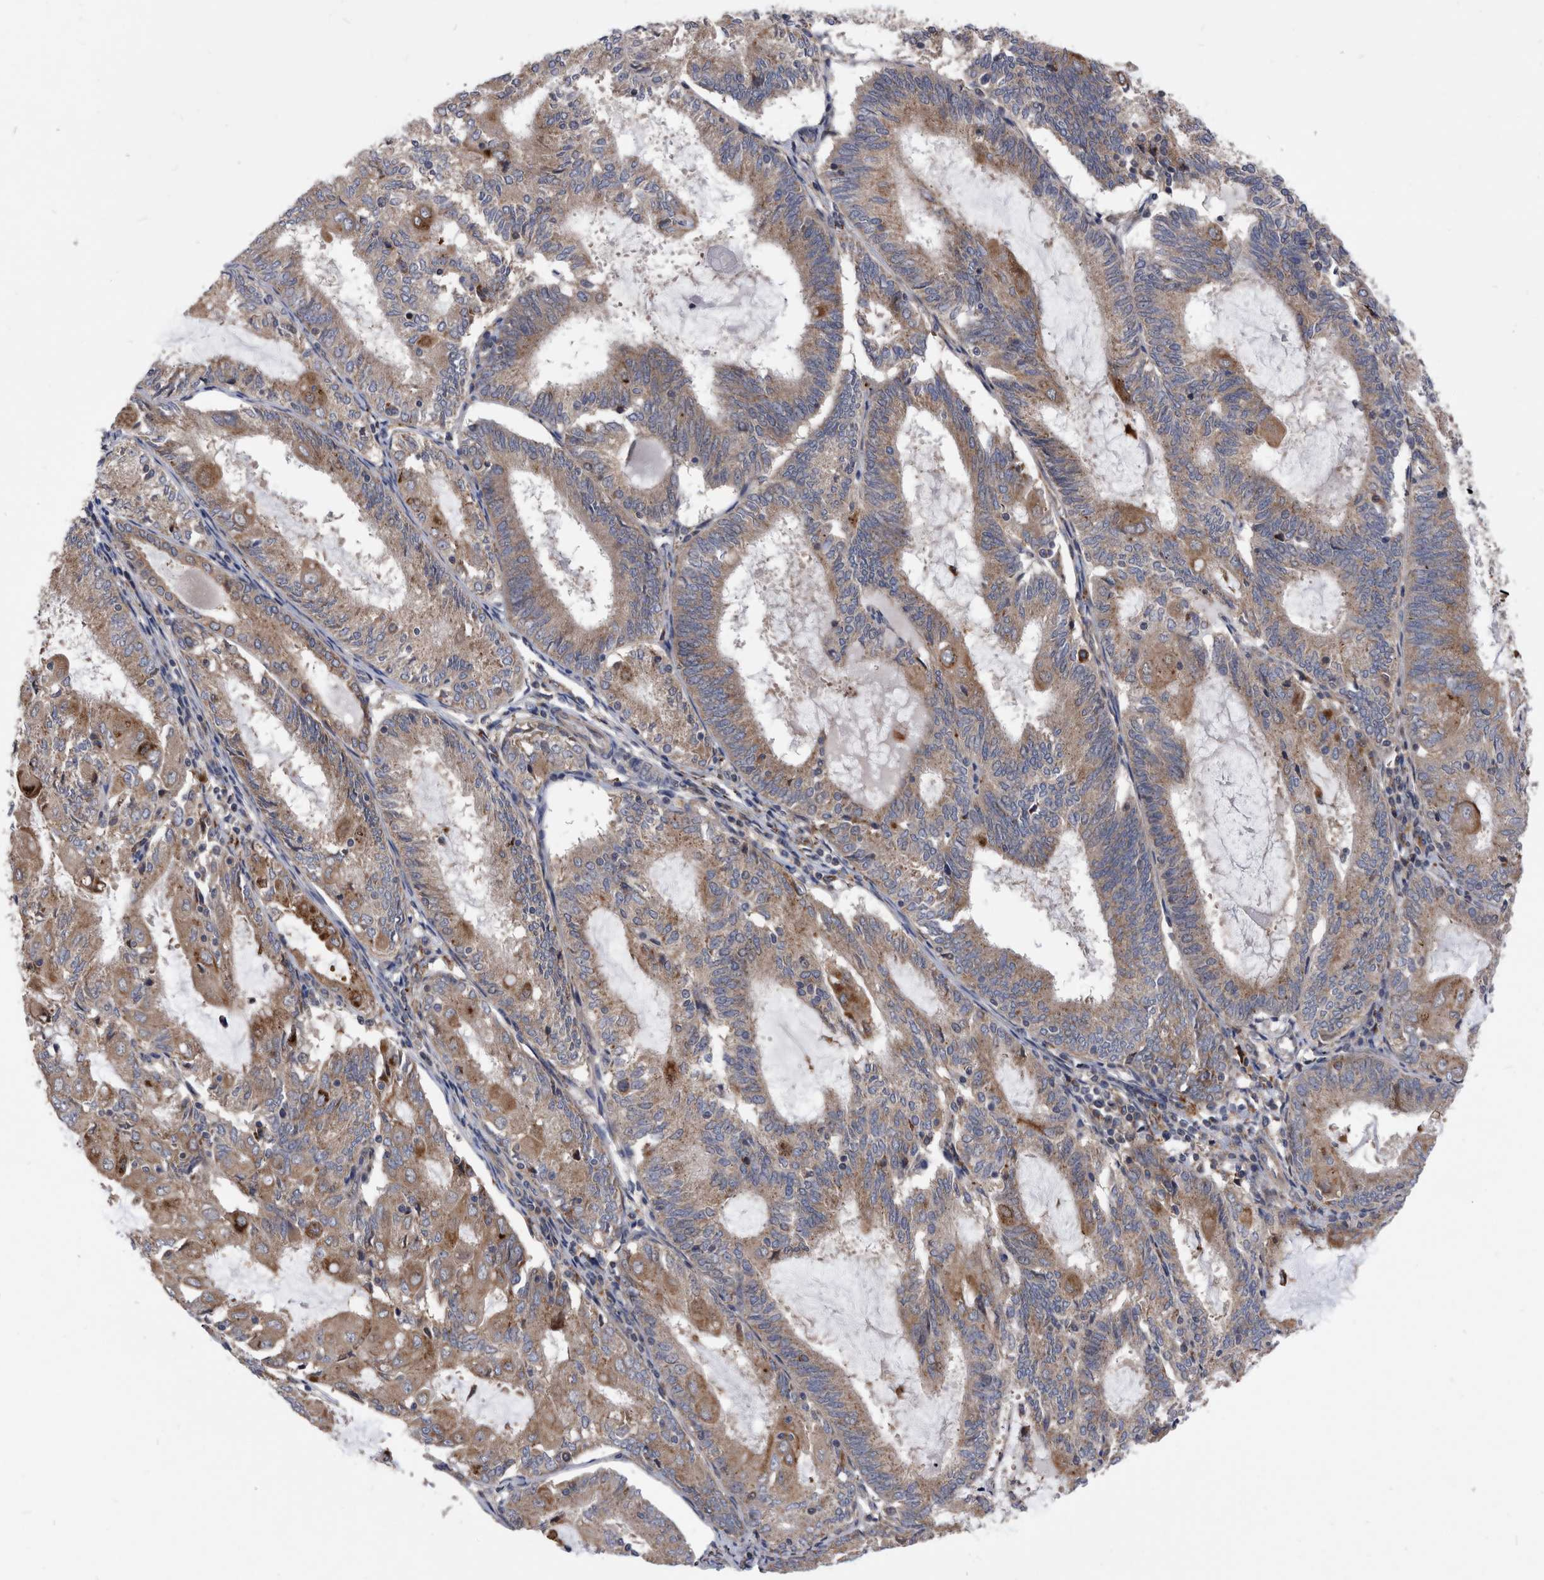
{"staining": {"intensity": "moderate", "quantity": ">75%", "location": "cytoplasmic/membranous"}, "tissue": "endometrial cancer", "cell_type": "Tumor cells", "image_type": "cancer", "snomed": [{"axis": "morphology", "description": "Adenocarcinoma, NOS"}, {"axis": "topography", "description": "Endometrium"}], "caption": "Protein expression by immunohistochemistry displays moderate cytoplasmic/membranous positivity in approximately >75% of tumor cells in endometrial cancer.", "gene": "BAIAP3", "patient": {"sex": "female", "age": 81}}